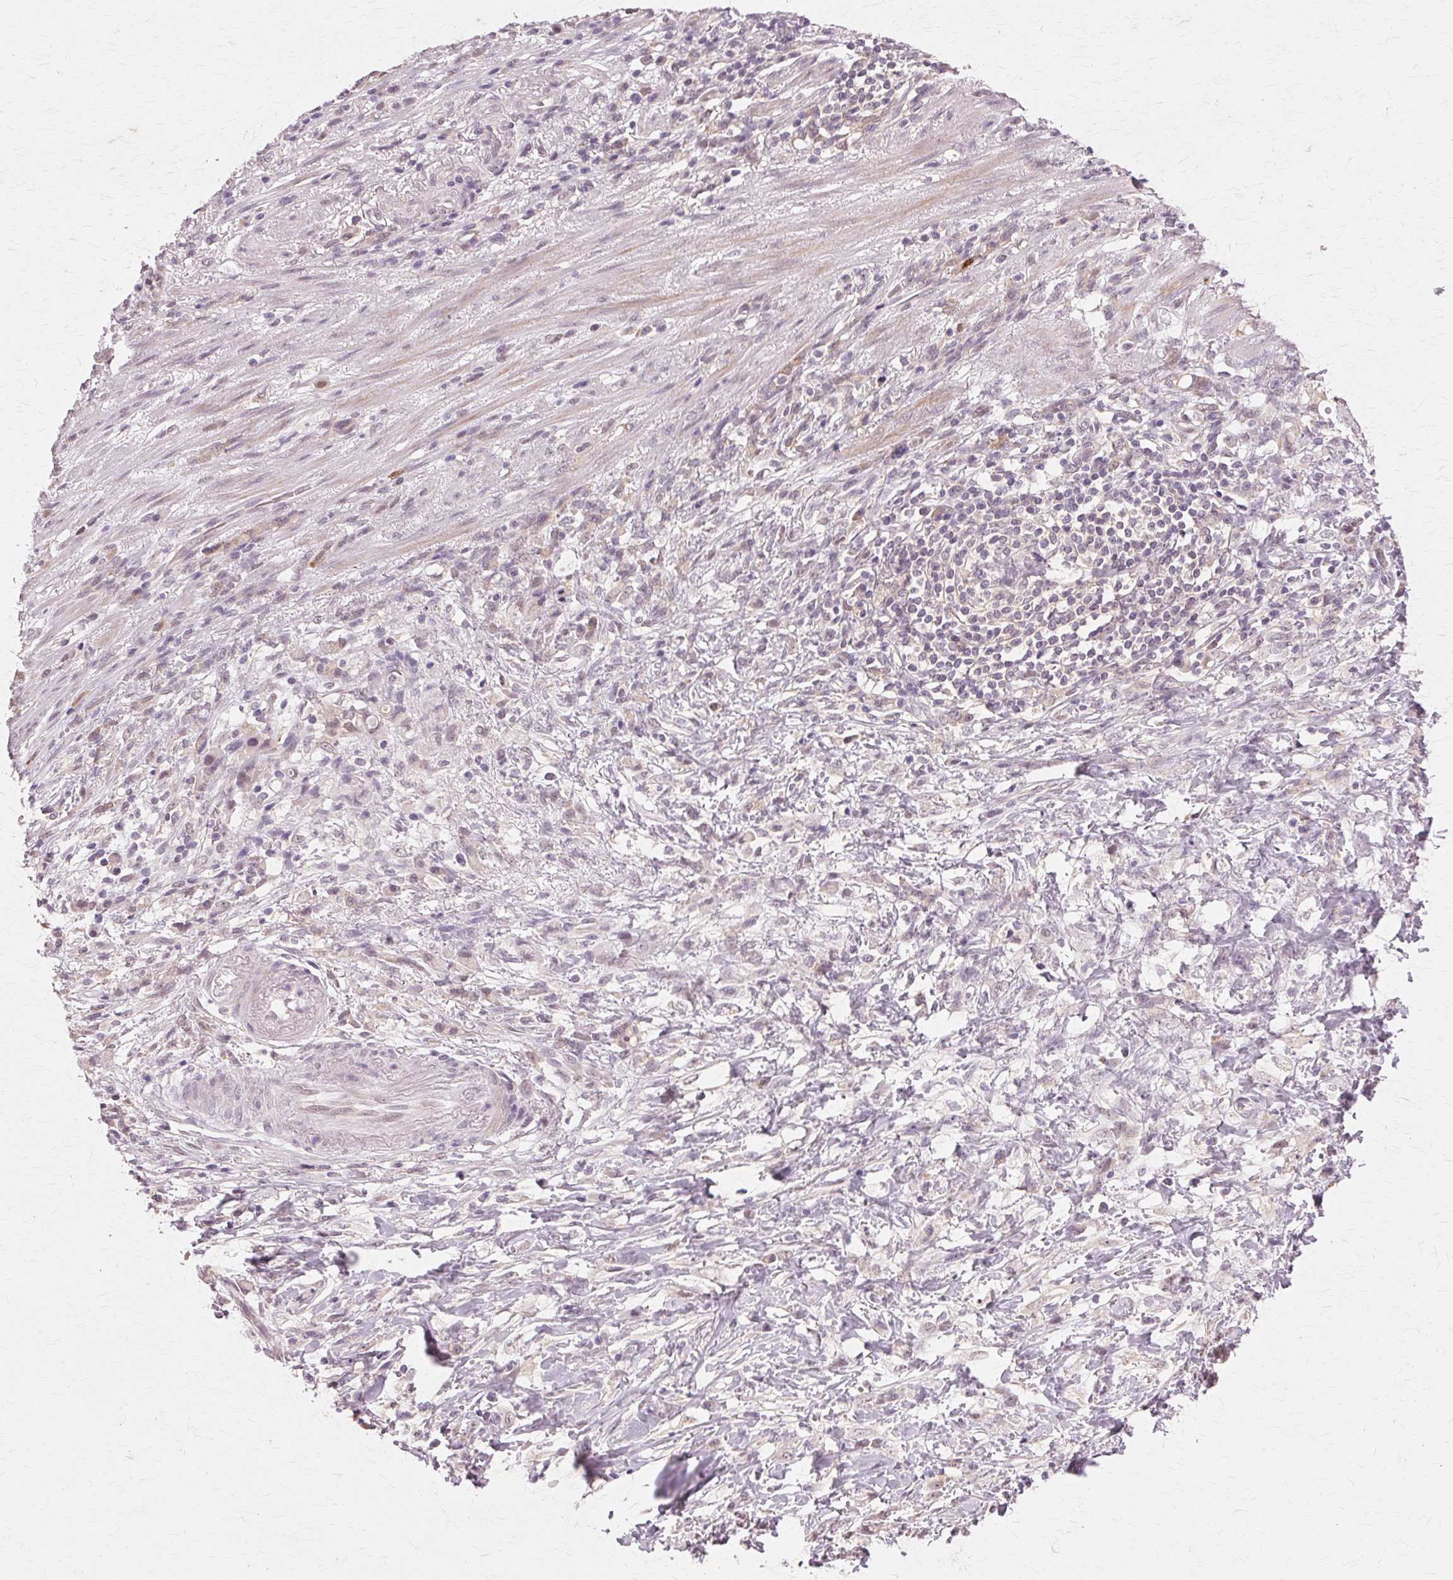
{"staining": {"intensity": "negative", "quantity": "none", "location": "none"}, "tissue": "stomach cancer", "cell_type": "Tumor cells", "image_type": "cancer", "snomed": [{"axis": "morphology", "description": "Adenocarcinoma, NOS"}, {"axis": "topography", "description": "Stomach"}], "caption": "An immunohistochemistry micrograph of stomach adenocarcinoma is shown. There is no staining in tumor cells of stomach adenocarcinoma. (Brightfield microscopy of DAB immunohistochemistry (IHC) at high magnification).", "gene": "PRMT5", "patient": {"sex": "female", "age": 84}}